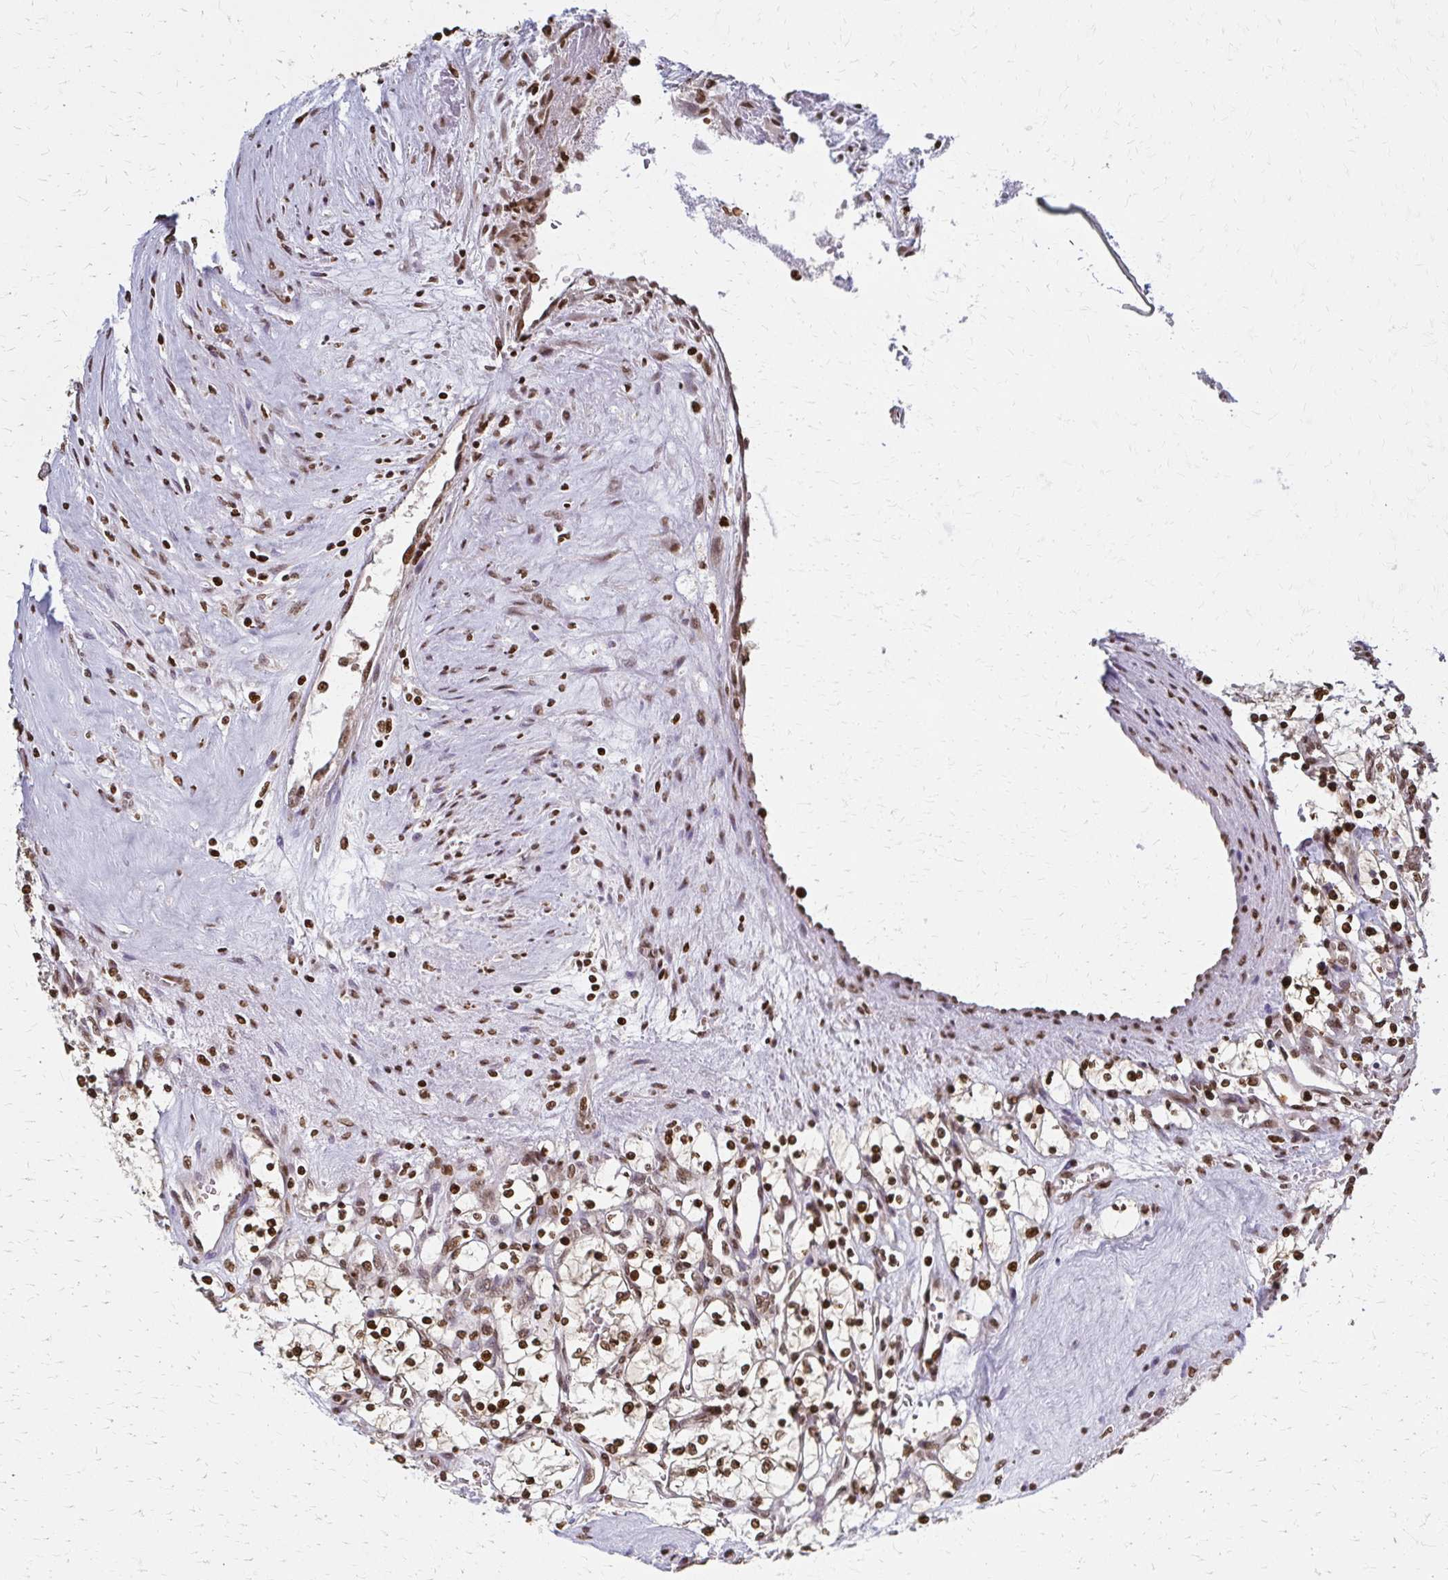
{"staining": {"intensity": "moderate", "quantity": ">75%", "location": "nuclear"}, "tissue": "renal cancer", "cell_type": "Tumor cells", "image_type": "cancer", "snomed": [{"axis": "morphology", "description": "Adenocarcinoma, NOS"}, {"axis": "topography", "description": "Kidney"}], "caption": "Immunohistochemistry photomicrograph of adenocarcinoma (renal) stained for a protein (brown), which reveals medium levels of moderate nuclear expression in about >75% of tumor cells.", "gene": "HOXA9", "patient": {"sex": "female", "age": 69}}